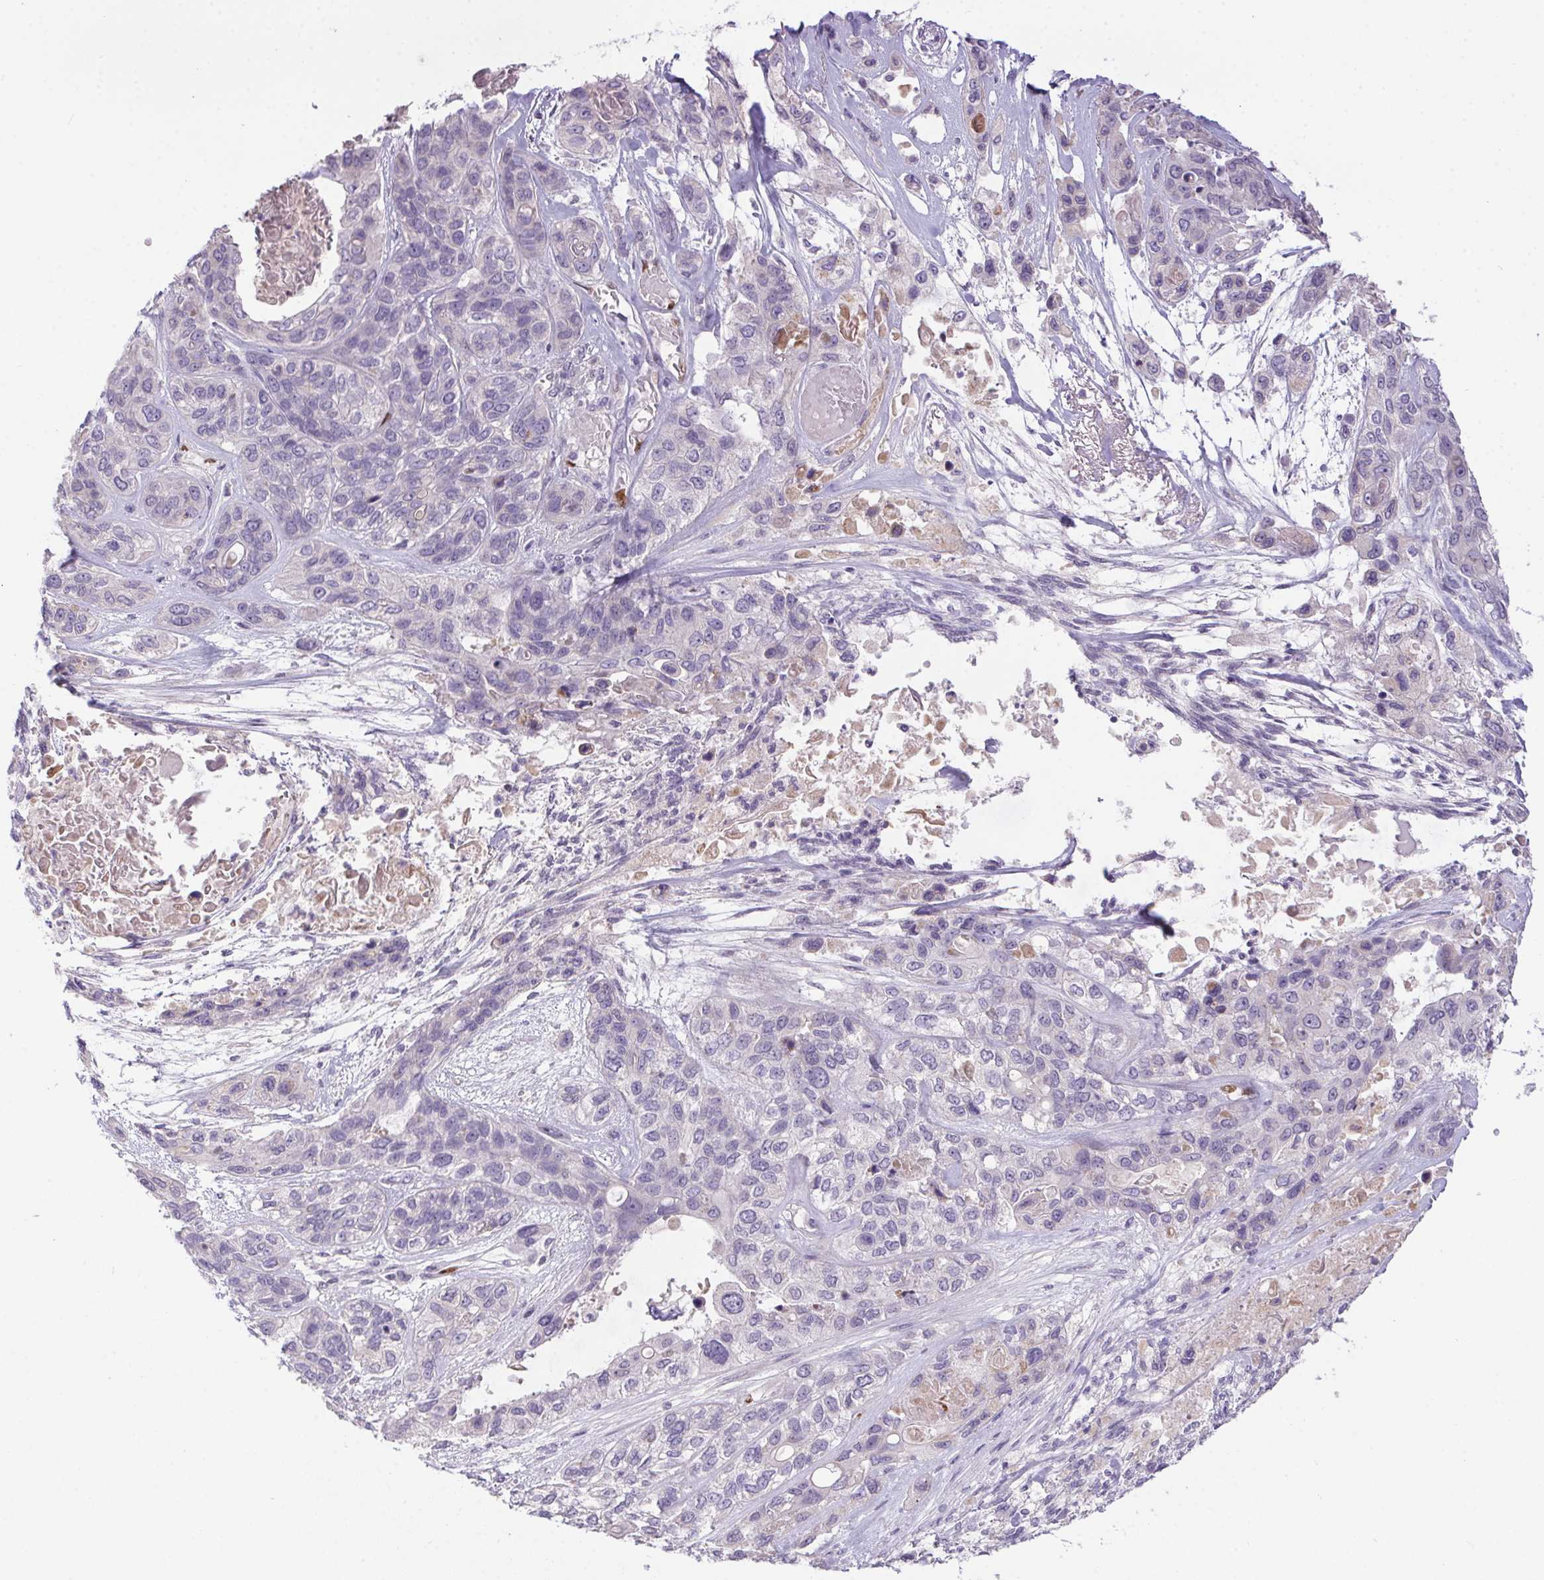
{"staining": {"intensity": "negative", "quantity": "none", "location": "none"}, "tissue": "lung cancer", "cell_type": "Tumor cells", "image_type": "cancer", "snomed": [{"axis": "morphology", "description": "Squamous cell carcinoma, NOS"}, {"axis": "topography", "description": "Lung"}], "caption": "Immunohistochemistry micrograph of neoplastic tissue: lung squamous cell carcinoma stained with DAB (3,3'-diaminobenzidine) displays no significant protein staining in tumor cells.", "gene": "SP9", "patient": {"sex": "female", "age": 70}}